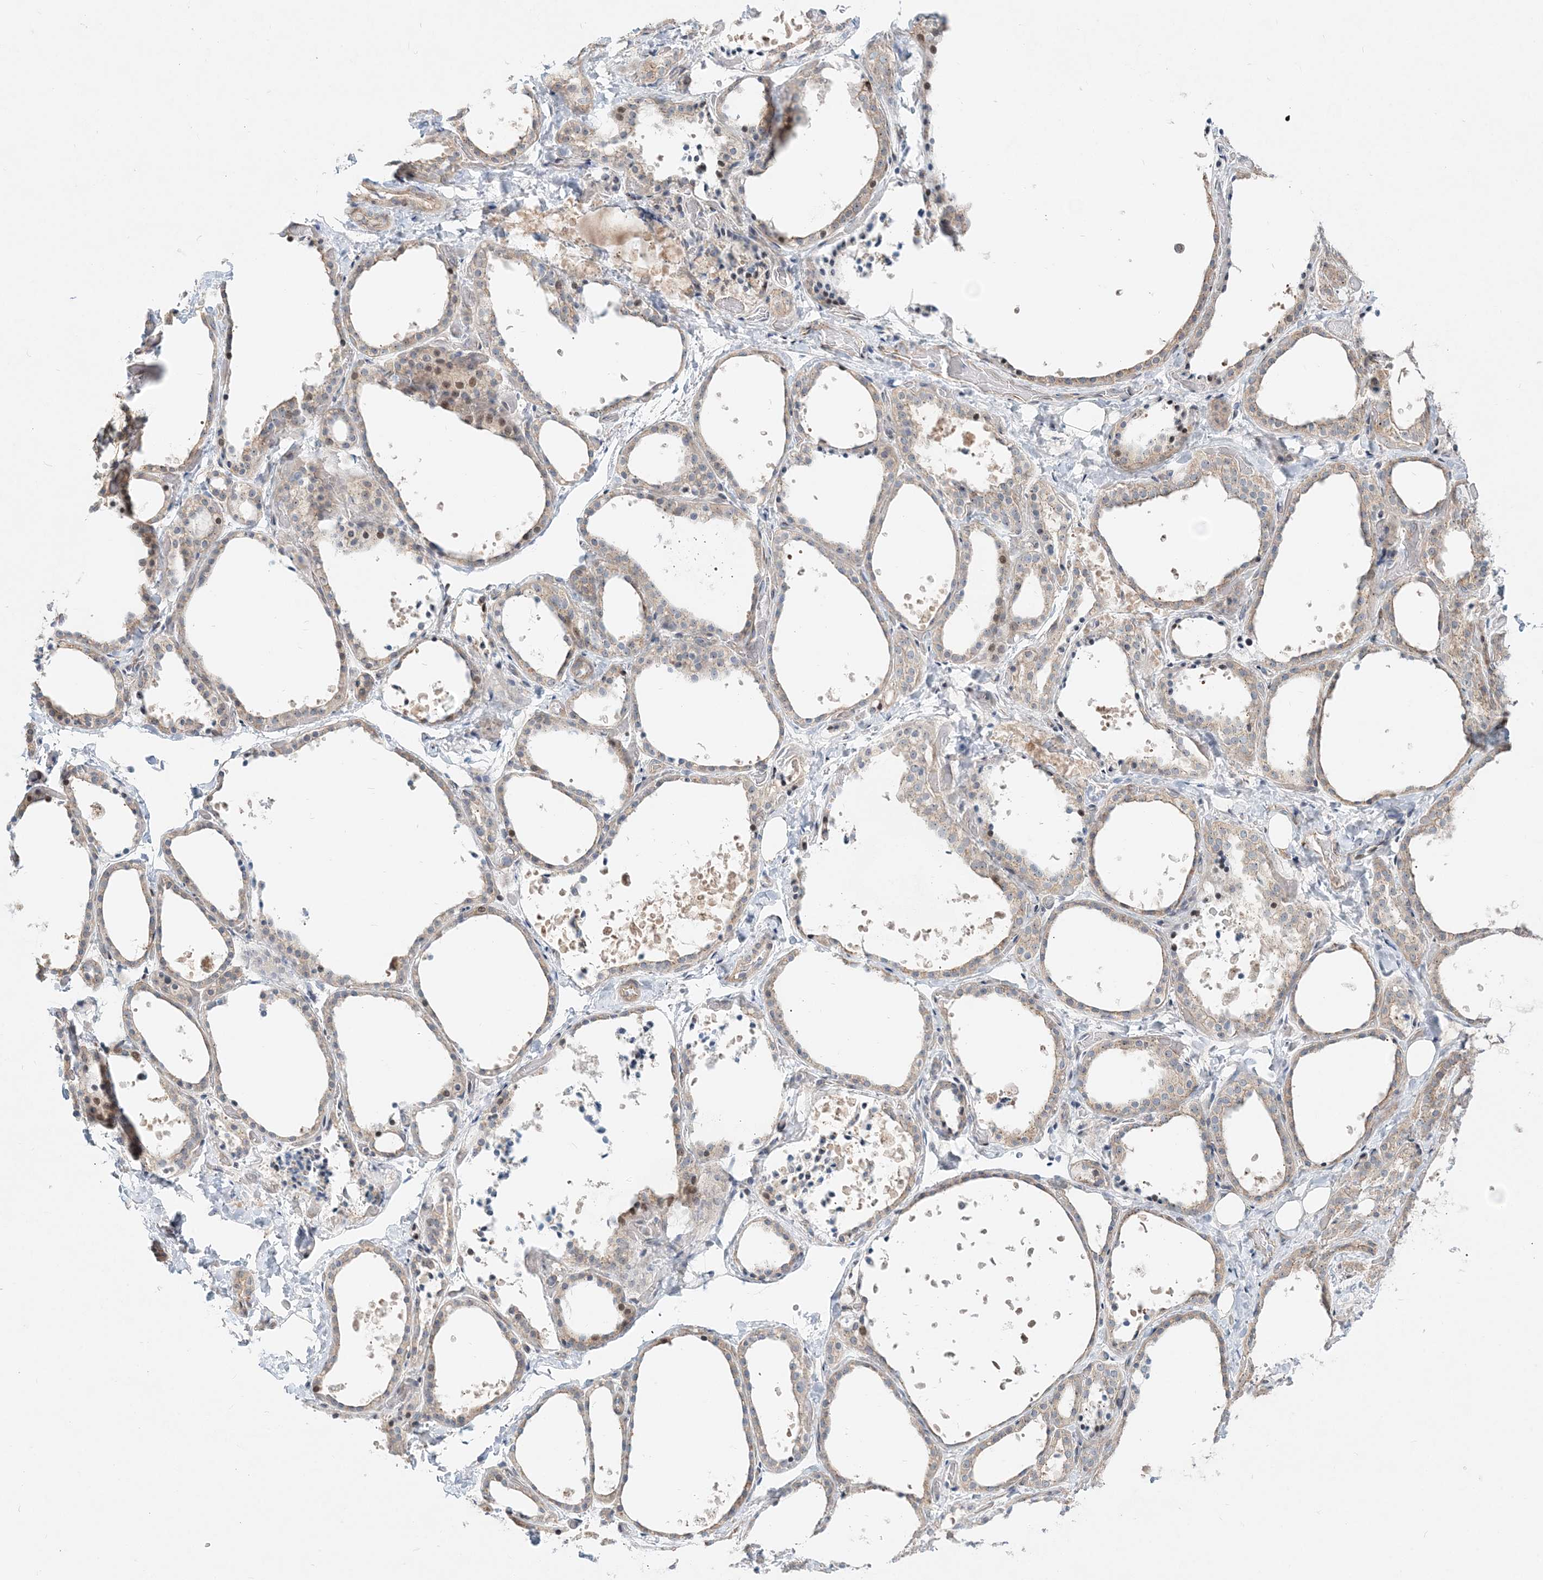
{"staining": {"intensity": "moderate", "quantity": "<25%", "location": "cytoplasmic/membranous,nuclear"}, "tissue": "thyroid gland", "cell_type": "Glandular cells", "image_type": "normal", "snomed": [{"axis": "morphology", "description": "Normal tissue, NOS"}, {"axis": "topography", "description": "Thyroid gland"}], "caption": "Brown immunohistochemical staining in unremarkable human thyroid gland shows moderate cytoplasmic/membranous,nuclear staining in approximately <25% of glandular cells. (IHC, brightfield microscopy, high magnification).", "gene": "CXXC5", "patient": {"sex": "female", "age": 44}}